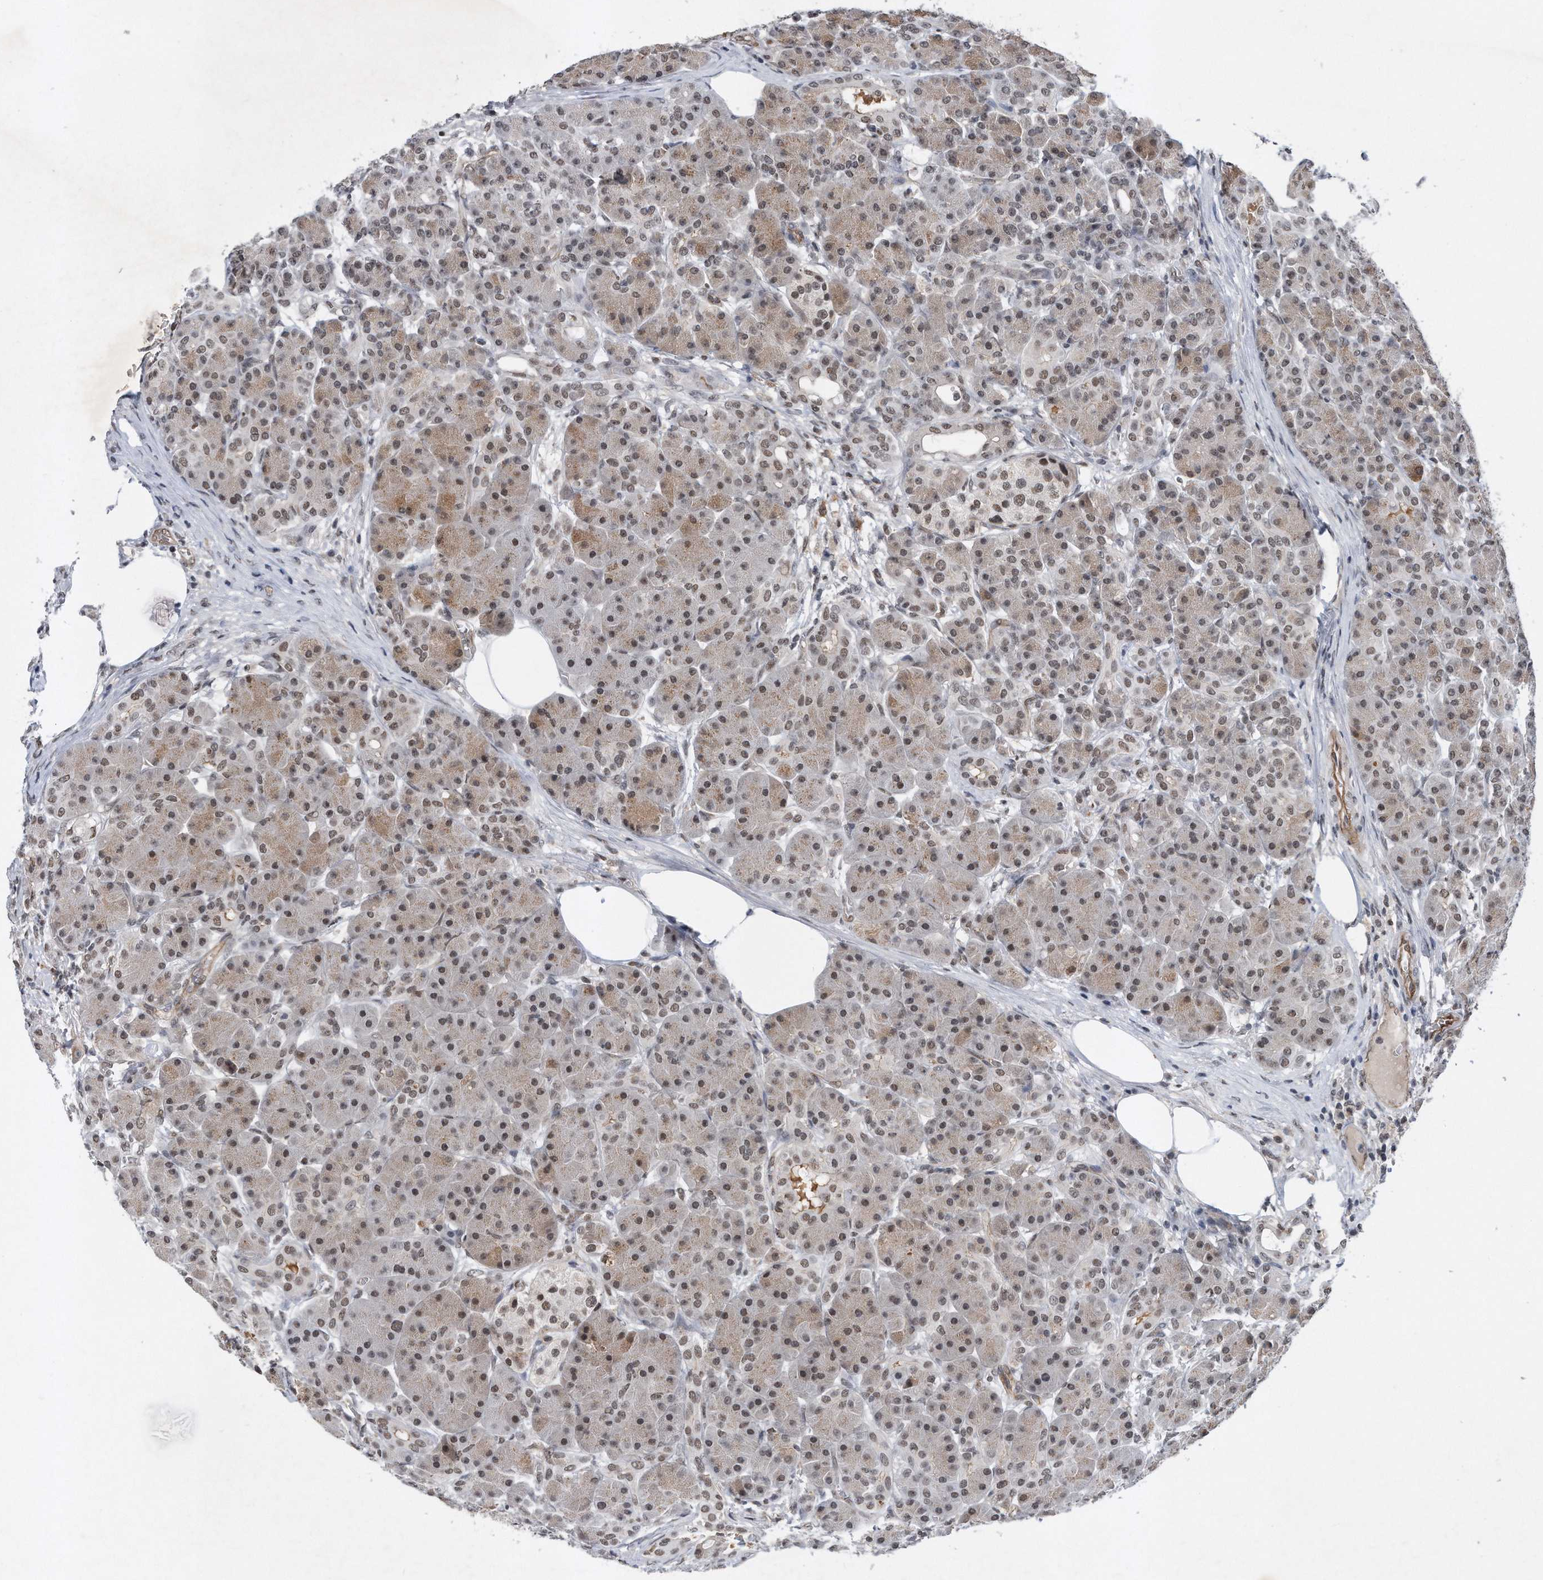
{"staining": {"intensity": "moderate", "quantity": ">75%", "location": "cytoplasmic/membranous,nuclear"}, "tissue": "pancreas", "cell_type": "Exocrine glandular cells", "image_type": "normal", "snomed": [{"axis": "morphology", "description": "Normal tissue, NOS"}, {"axis": "topography", "description": "Pancreas"}], "caption": "Protein staining of normal pancreas displays moderate cytoplasmic/membranous,nuclear staining in approximately >75% of exocrine glandular cells. The staining was performed using DAB, with brown indicating positive protein expression. Nuclei are stained blue with hematoxylin.", "gene": "TP53INP1", "patient": {"sex": "male", "age": 63}}